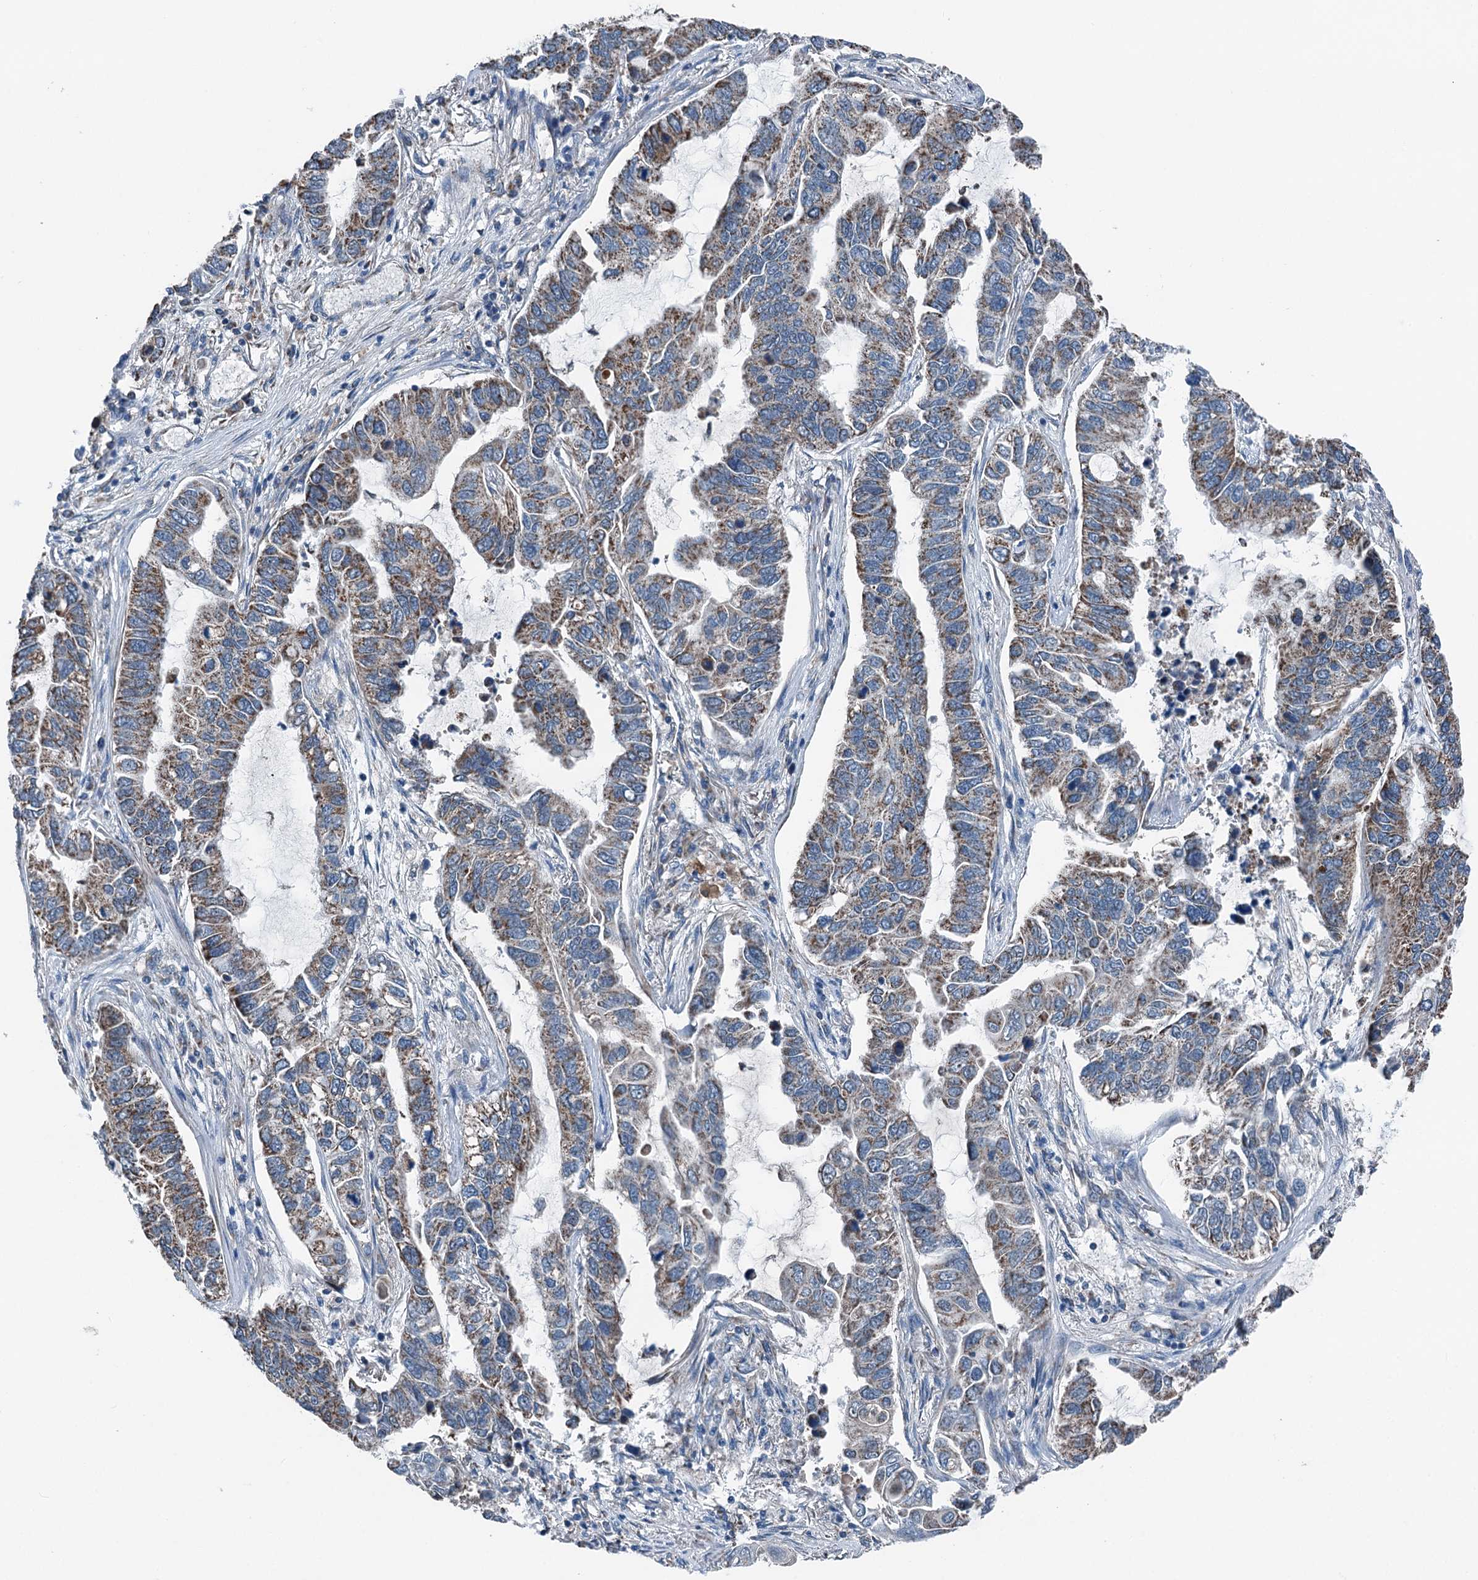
{"staining": {"intensity": "moderate", "quantity": ">75%", "location": "cytoplasmic/membranous"}, "tissue": "lung cancer", "cell_type": "Tumor cells", "image_type": "cancer", "snomed": [{"axis": "morphology", "description": "Adenocarcinoma, NOS"}, {"axis": "topography", "description": "Lung"}], "caption": "Adenocarcinoma (lung) stained with immunohistochemistry shows moderate cytoplasmic/membranous positivity in approximately >75% of tumor cells. Ihc stains the protein of interest in brown and the nuclei are stained blue.", "gene": "TRPT1", "patient": {"sex": "male", "age": 64}}